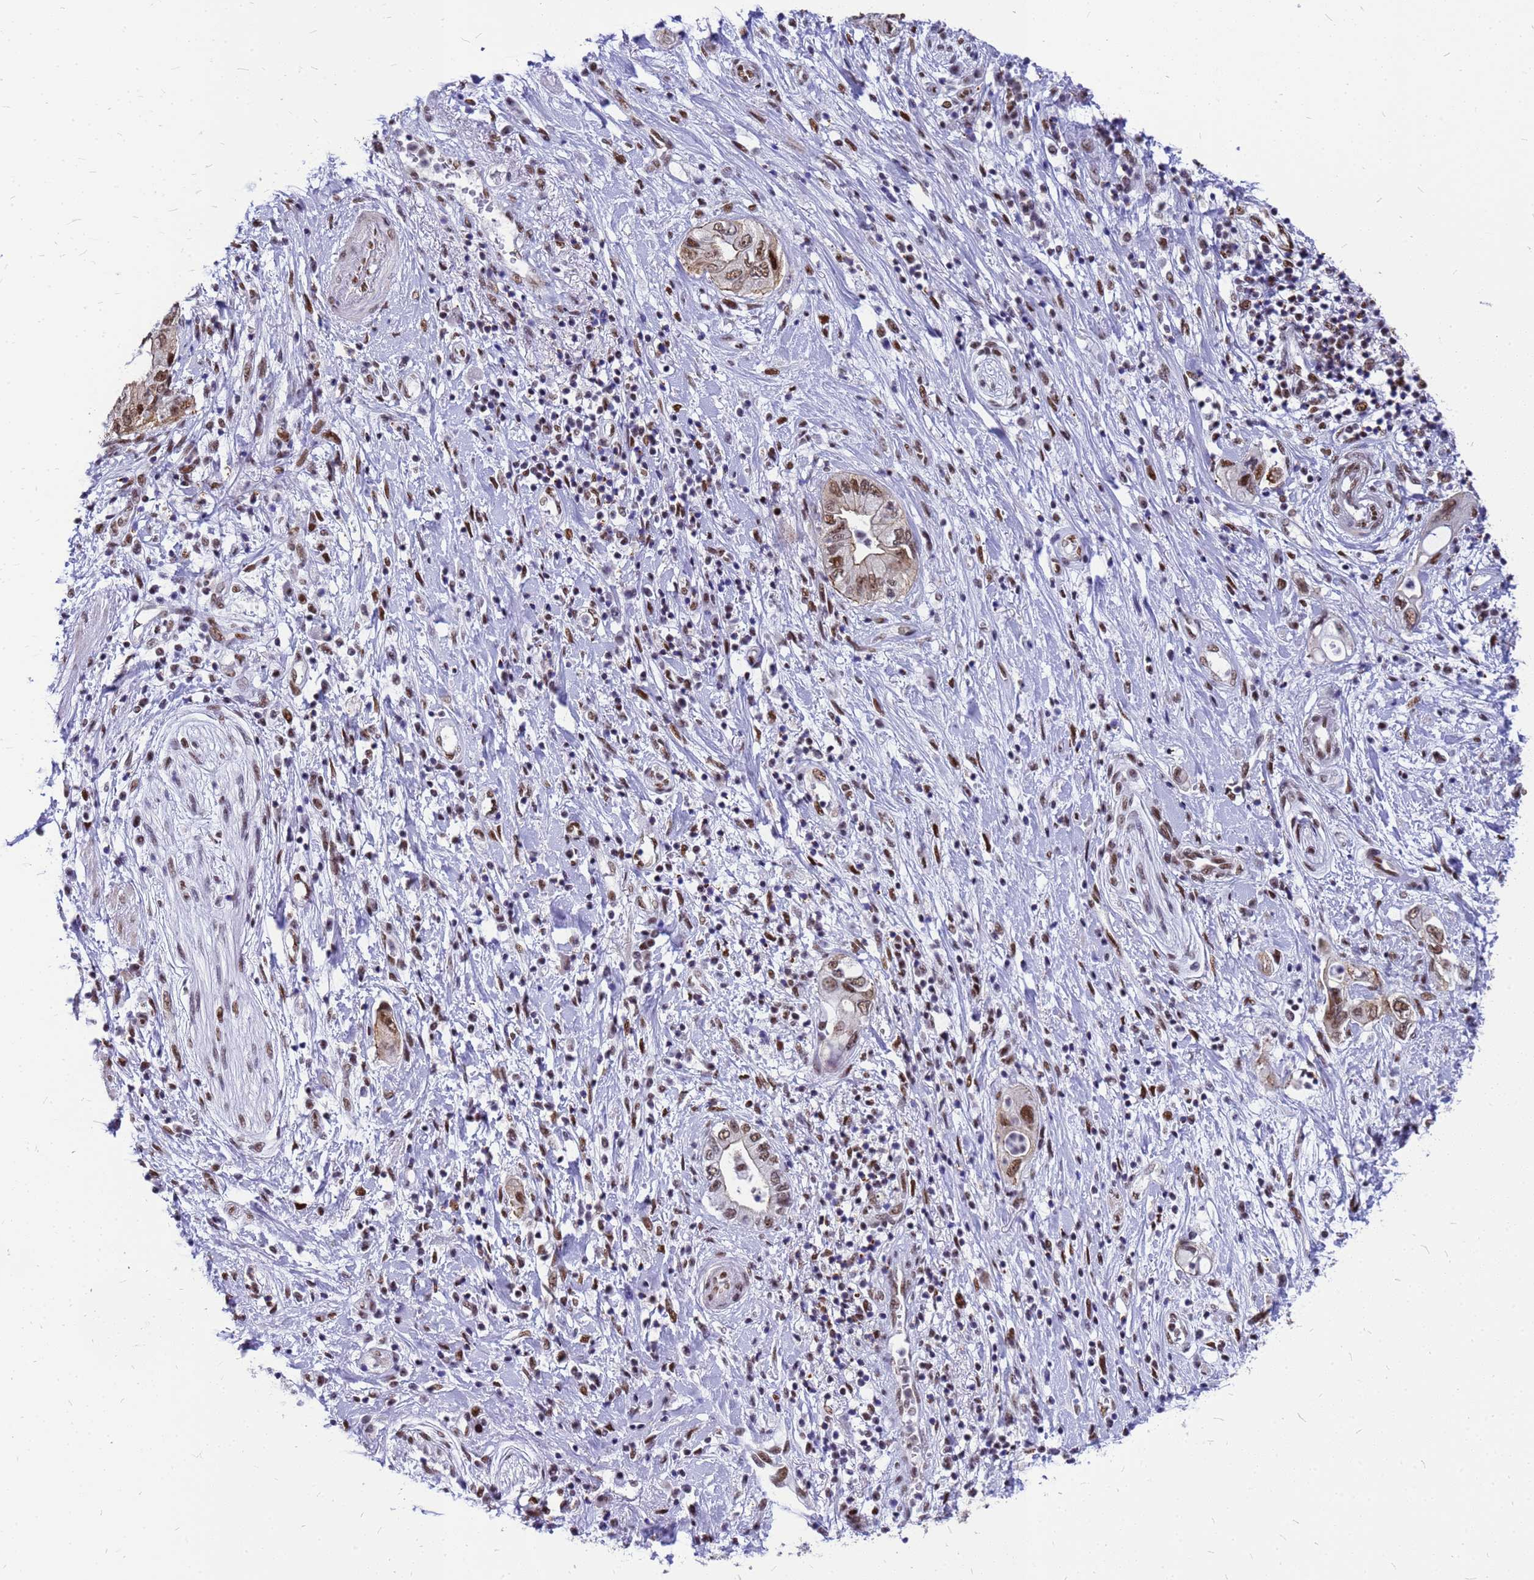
{"staining": {"intensity": "moderate", "quantity": ">75%", "location": "nuclear"}, "tissue": "pancreatic cancer", "cell_type": "Tumor cells", "image_type": "cancer", "snomed": [{"axis": "morphology", "description": "Adenocarcinoma, NOS"}, {"axis": "topography", "description": "Pancreas"}], "caption": "Pancreatic adenocarcinoma was stained to show a protein in brown. There is medium levels of moderate nuclear positivity in approximately >75% of tumor cells.", "gene": "SART3", "patient": {"sex": "female", "age": 73}}